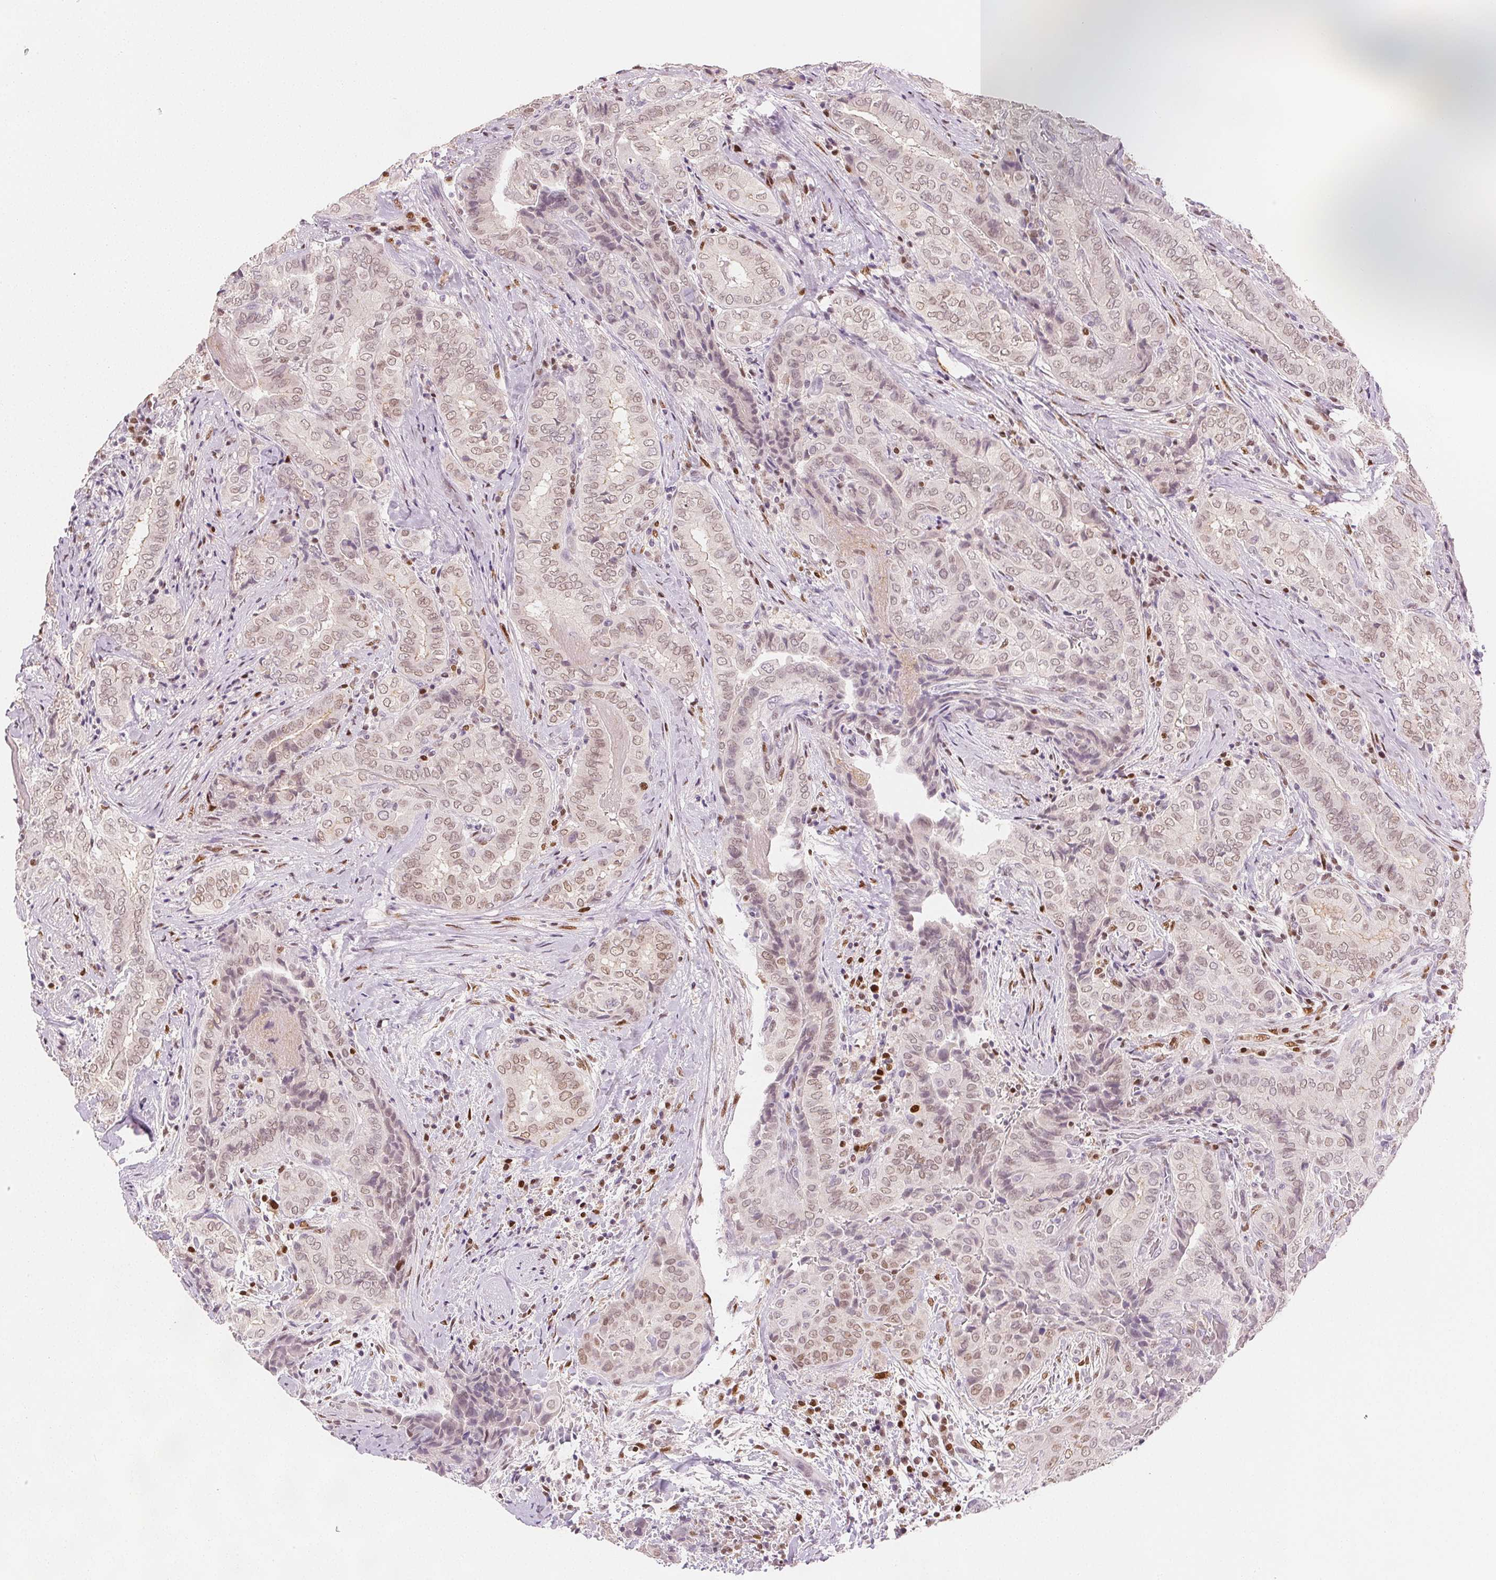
{"staining": {"intensity": "weak", "quantity": "25%-75%", "location": "nuclear"}, "tissue": "thyroid cancer", "cell_type": "Tumor cells", "image_type": "cancer", "snomed": [{"axis": "morphology", "description": "Papillary adenocarcinoma, NOS"}, {"axis": "topography", "description": "Thyroid gland"}], "caption": "Weak nuclear positivity is present in about 25%-75% of tumor cells in thyroid papillary adenocarcinoma.", "gene": "RUNX2", "patient": {"sex": "female", "age": 61}}